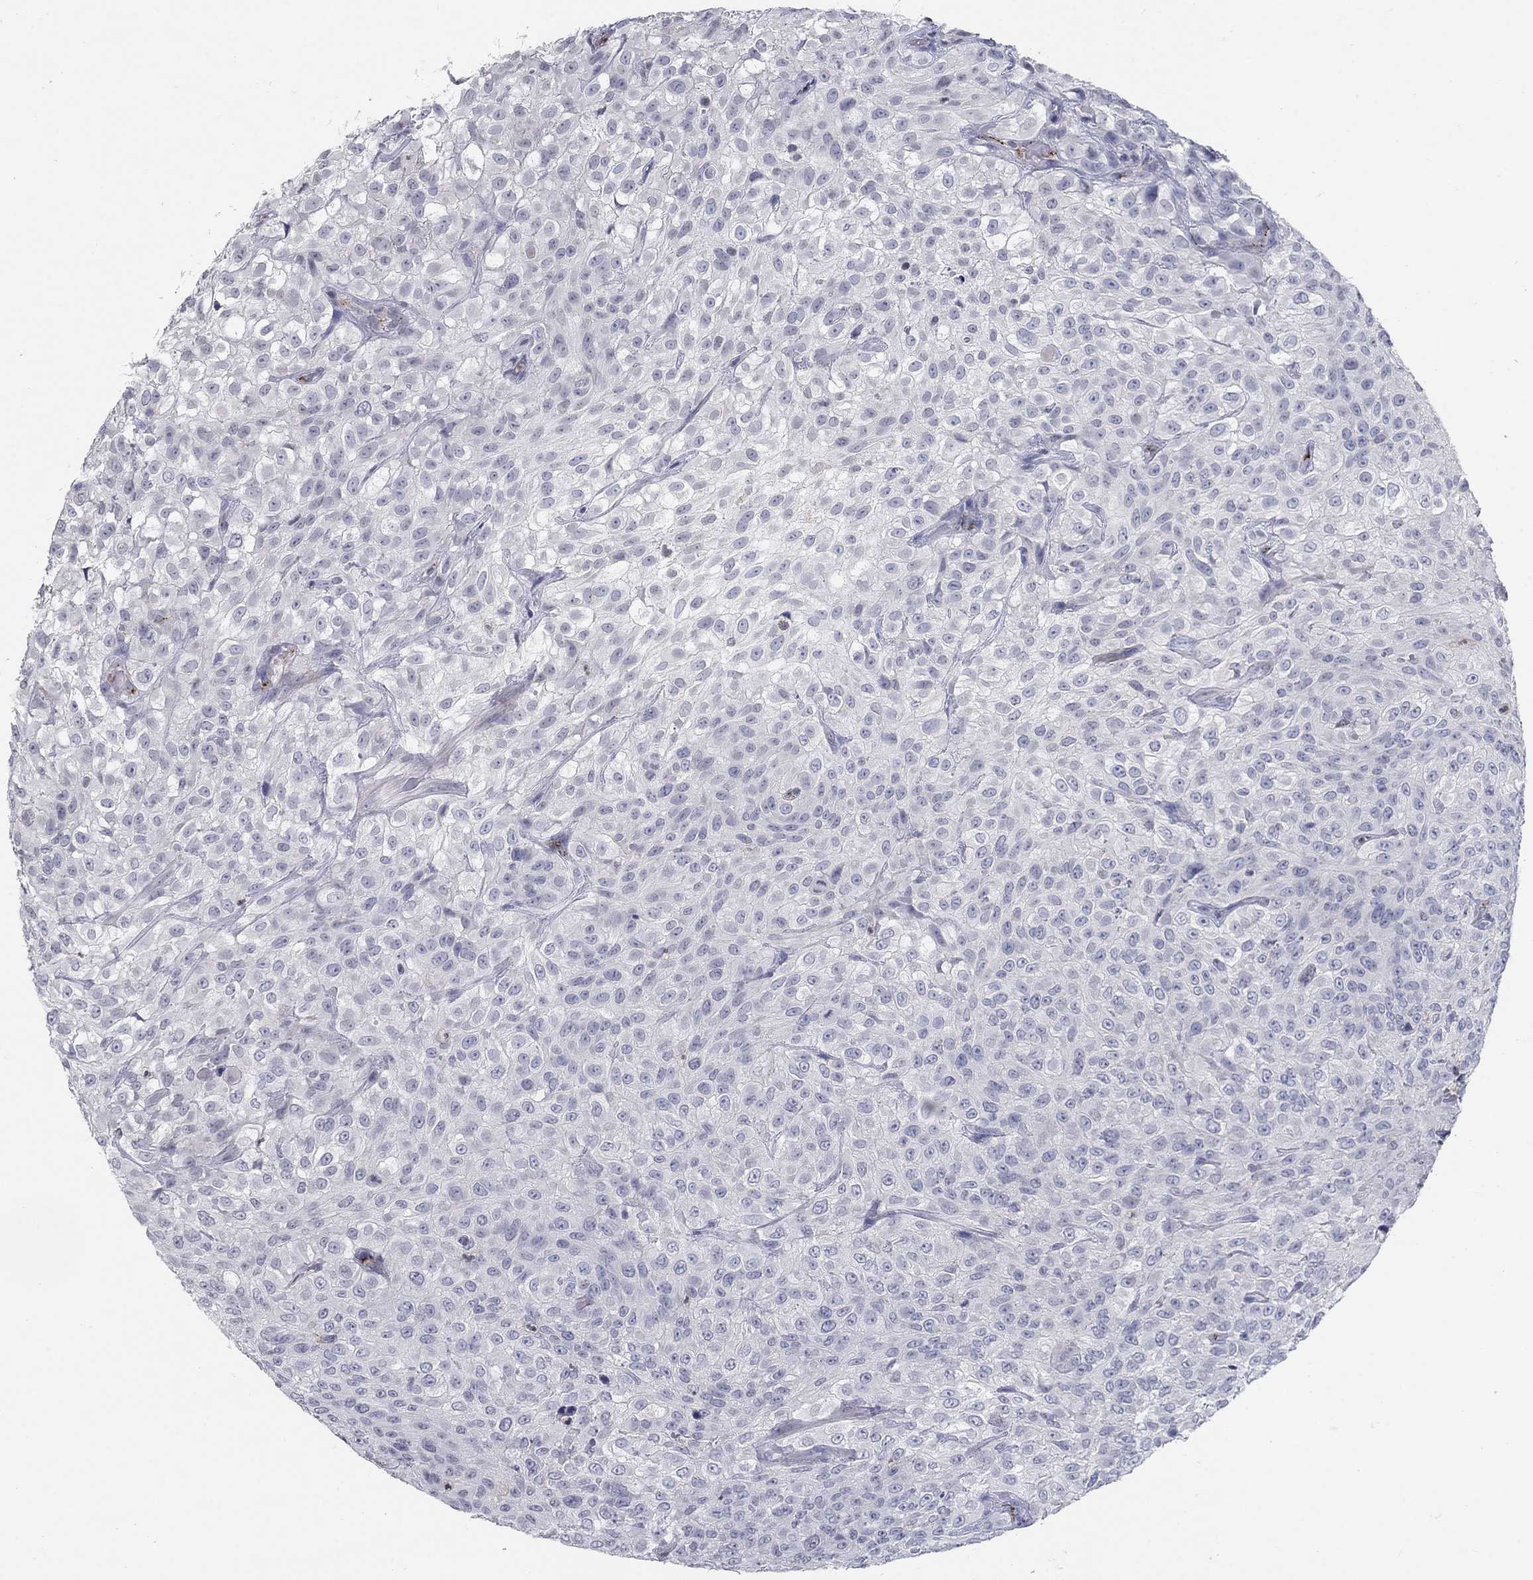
{"staining": {"intensity": "negative", "quantity": "none", "location": "none"}, "tissue": "urothelial cancer", "cell_type": "Tumor cells", "image_type": "cancer", "snomed": [{"axis": "morphology", "description": "Urothelial carcinoma, High grade"}, {"axis": "topography", "description": "Urinary bladder"}], "caption": "DAB immunohistochemical staining of human urothelial cancer displays no significant positivity in tumor cells. (DAB IHC visualized using brightfield microscopy, high magnification).", "gene": "TINAG", "patient": {"sex": "male", "age": 56}}